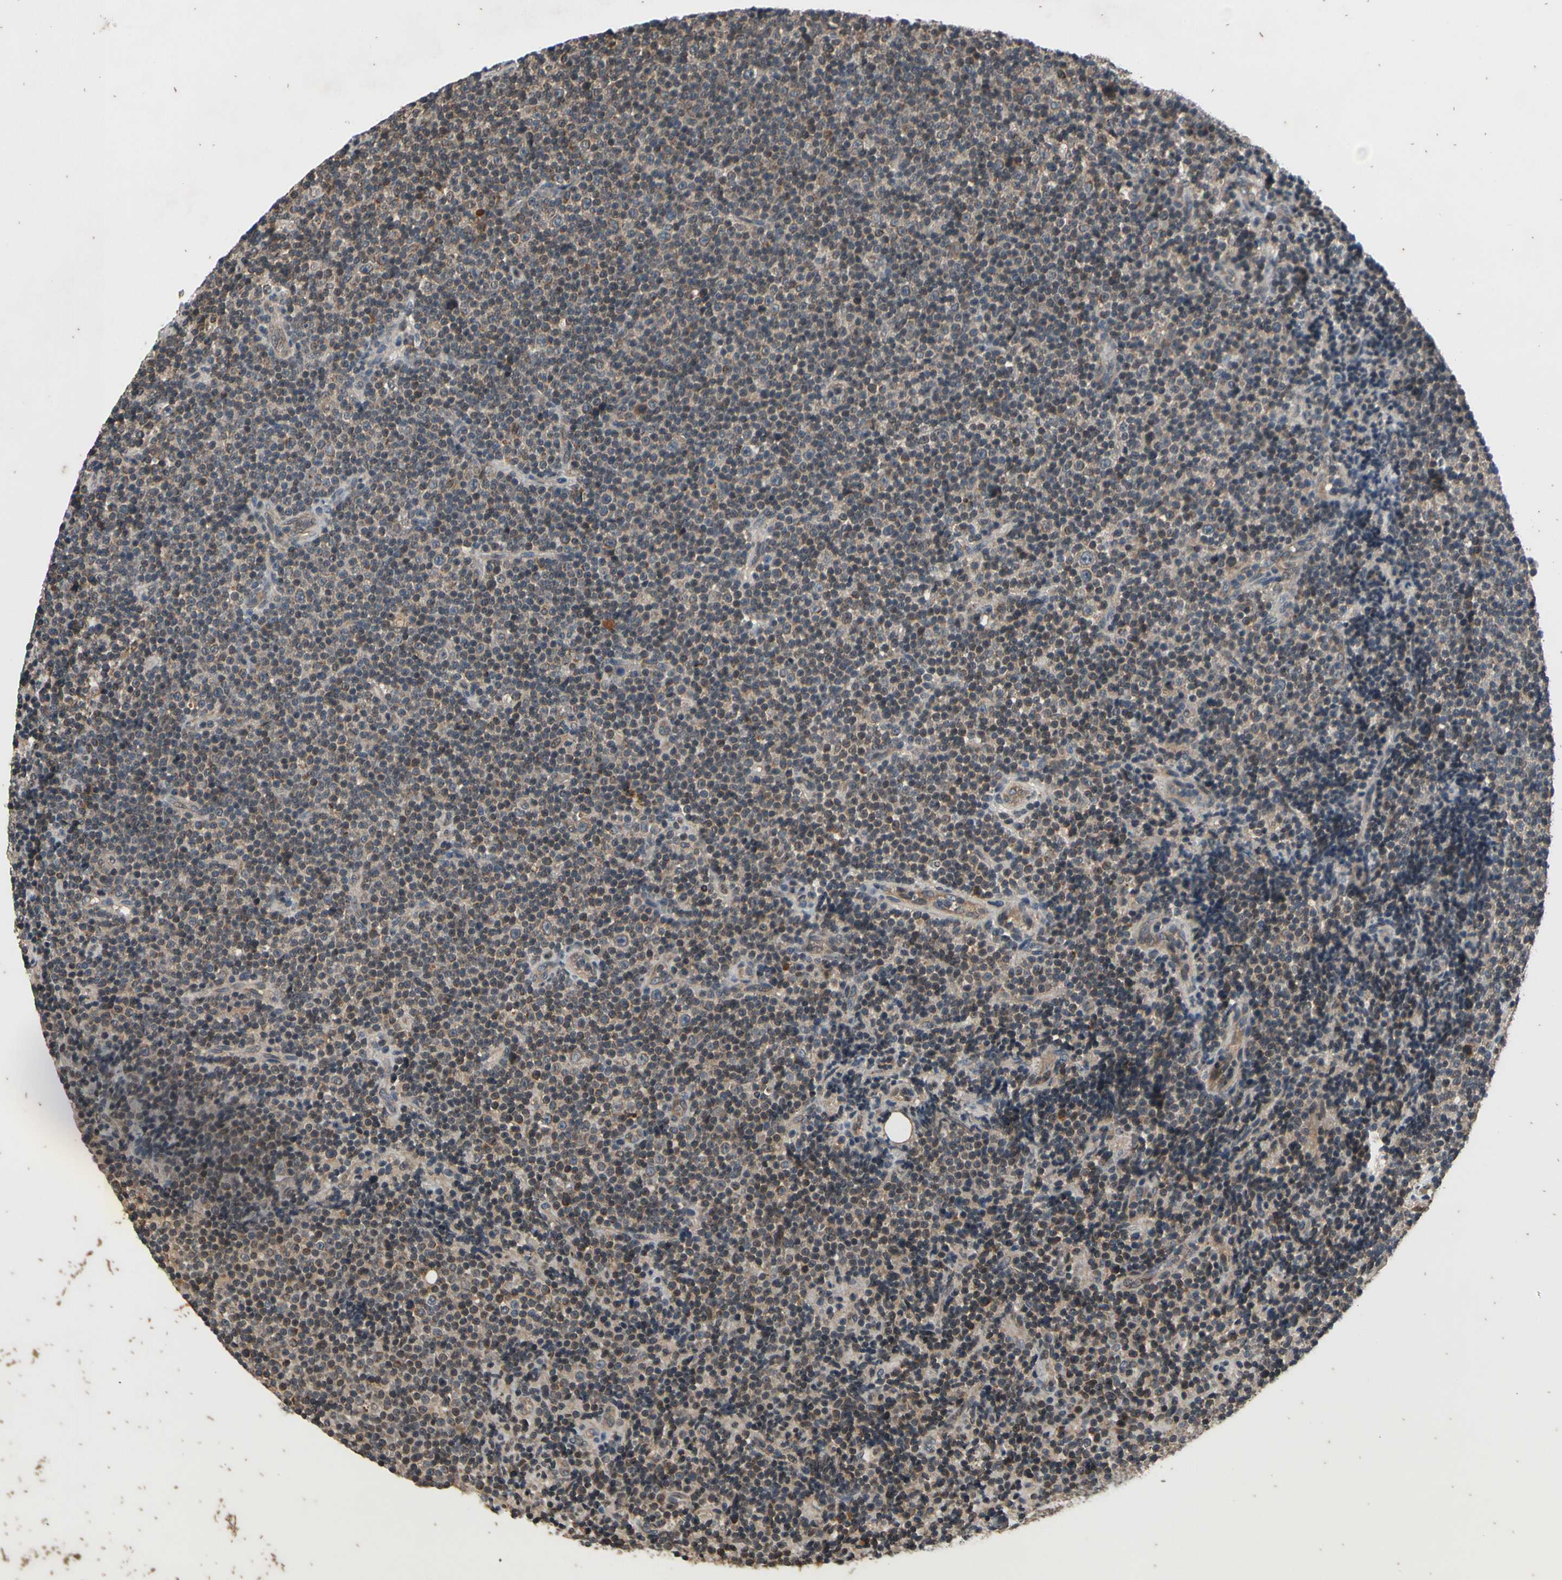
{"staining": {"intensity": "weak", "quantity": "<25%", "location": "nuclear"}, "tissue": "lymphoma", "cell_type": "Tumor cells", "image_type": "cancer", "snomed": [{"axis": "morphology", "description": "Malignant lymphoma, non-Hodgkin's type, Low grade"}, {"axis": "topography", "description": "Lymph node"}], "caption": "A micrograph of lymphoma stained for a protein displays no brown staining in tumor cells. The staining is performed using DAB (3,3'-diaminobenzidine) brown chromogen with nuclei counter-stained in using hematoxylin.", "gene": "MBTPS2", "patient": {"sex": "female", "age": 67}}